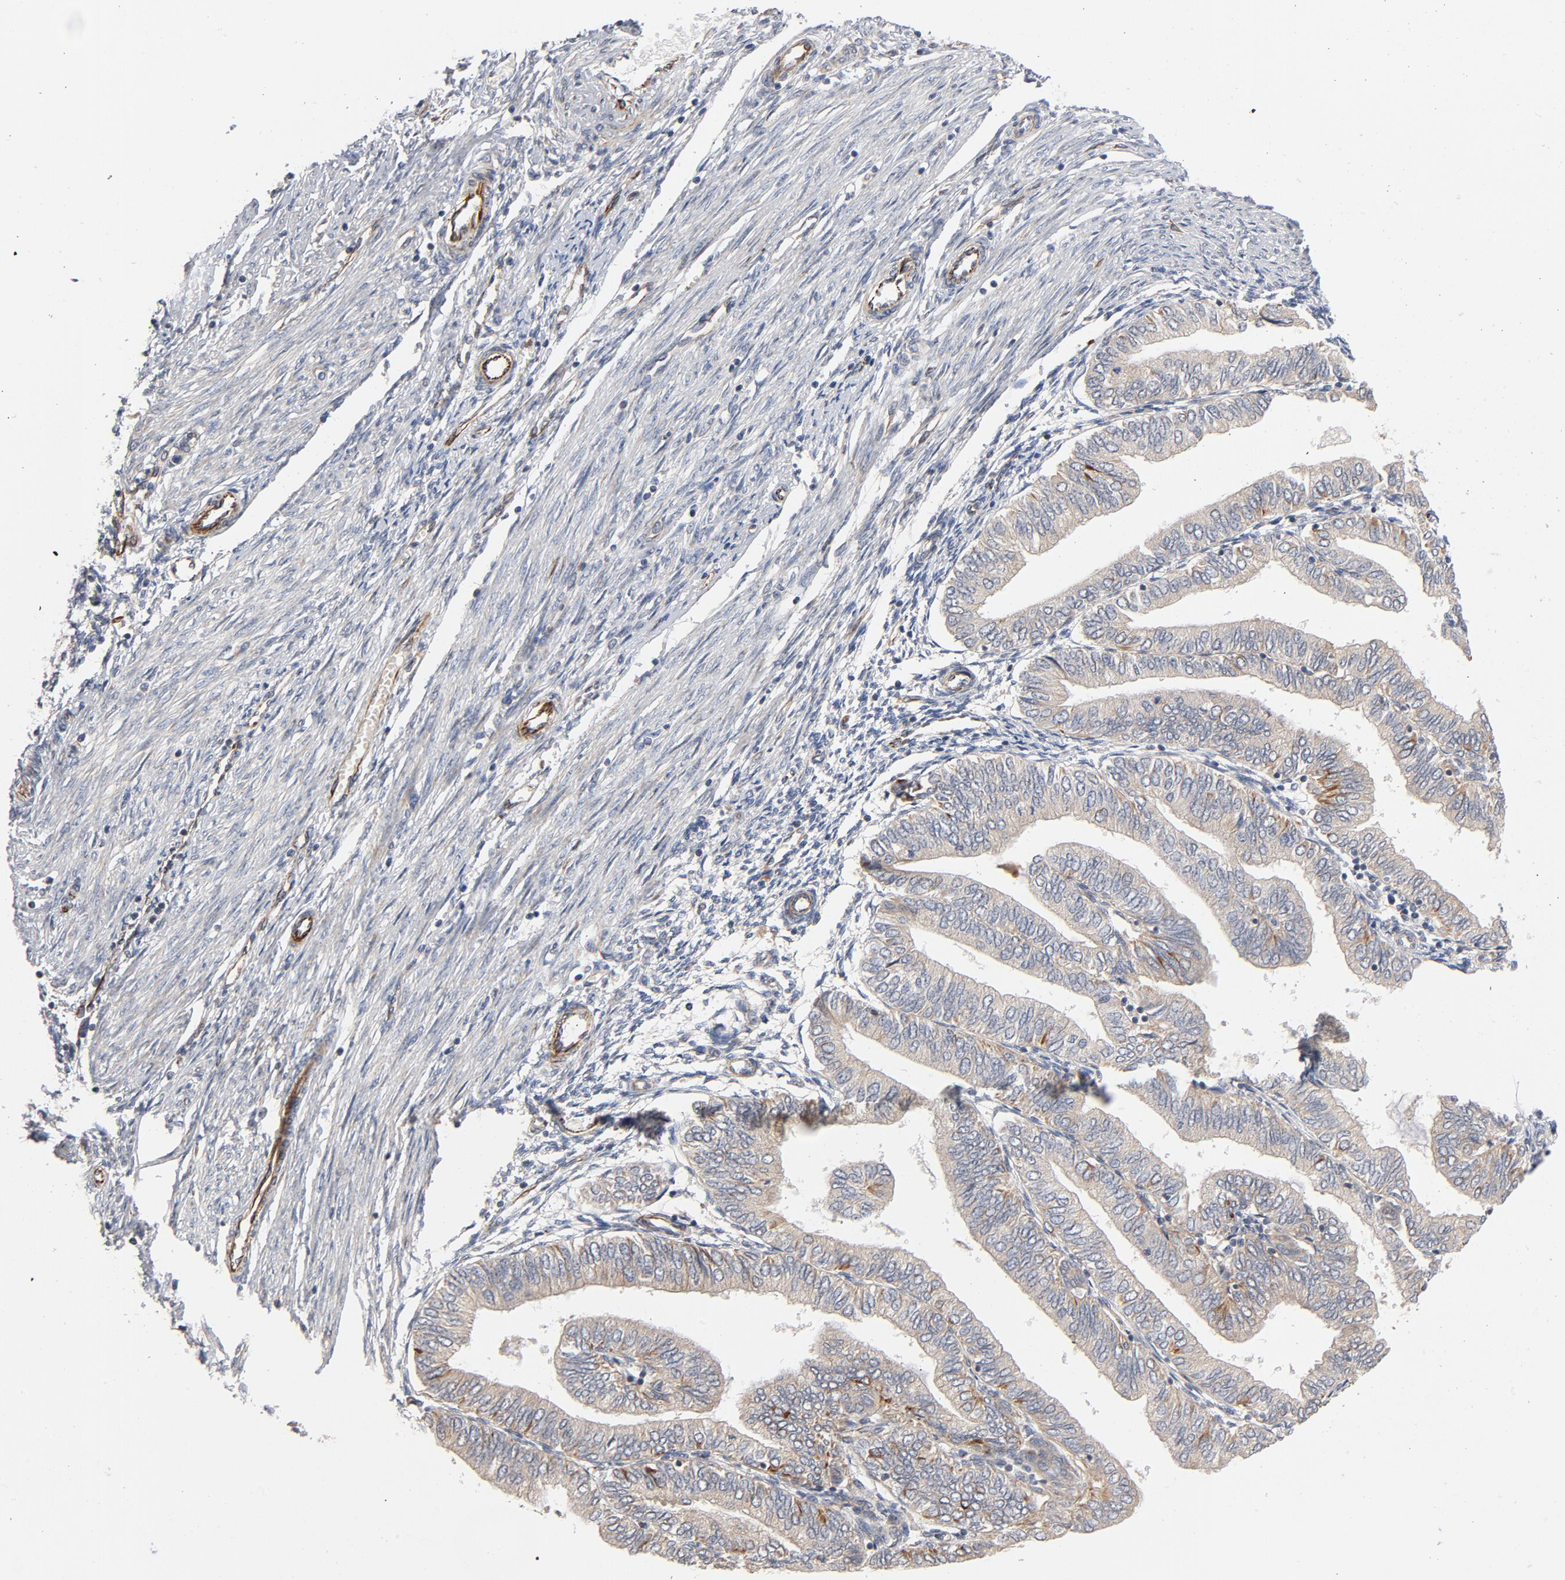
{"staining": {"intensity": "moderate", "quantity": ">75%", "location": "cytoplasmic/membranous"}, "tissue": "endometrial cancer", "cell_type": "Tumor cells", "image_type": "cancer", "snomed": [{"axis": "morphology", "description": "Adenocarcinoma, NOS"}, {"axis": "topography", "description": "Endometrium"}], "caption": "This micrograph exhibits adenocarcinoma (endometrial) stained with immunohistochemistry (IHC) to label a protein in brown. The cytoplasmic/membranous of tumor cells show moderate positivity for the protein. Nuclei are counter-stained blue.", "gene": "FAM118A", "patient": {"sex": "female", "age": 51}}